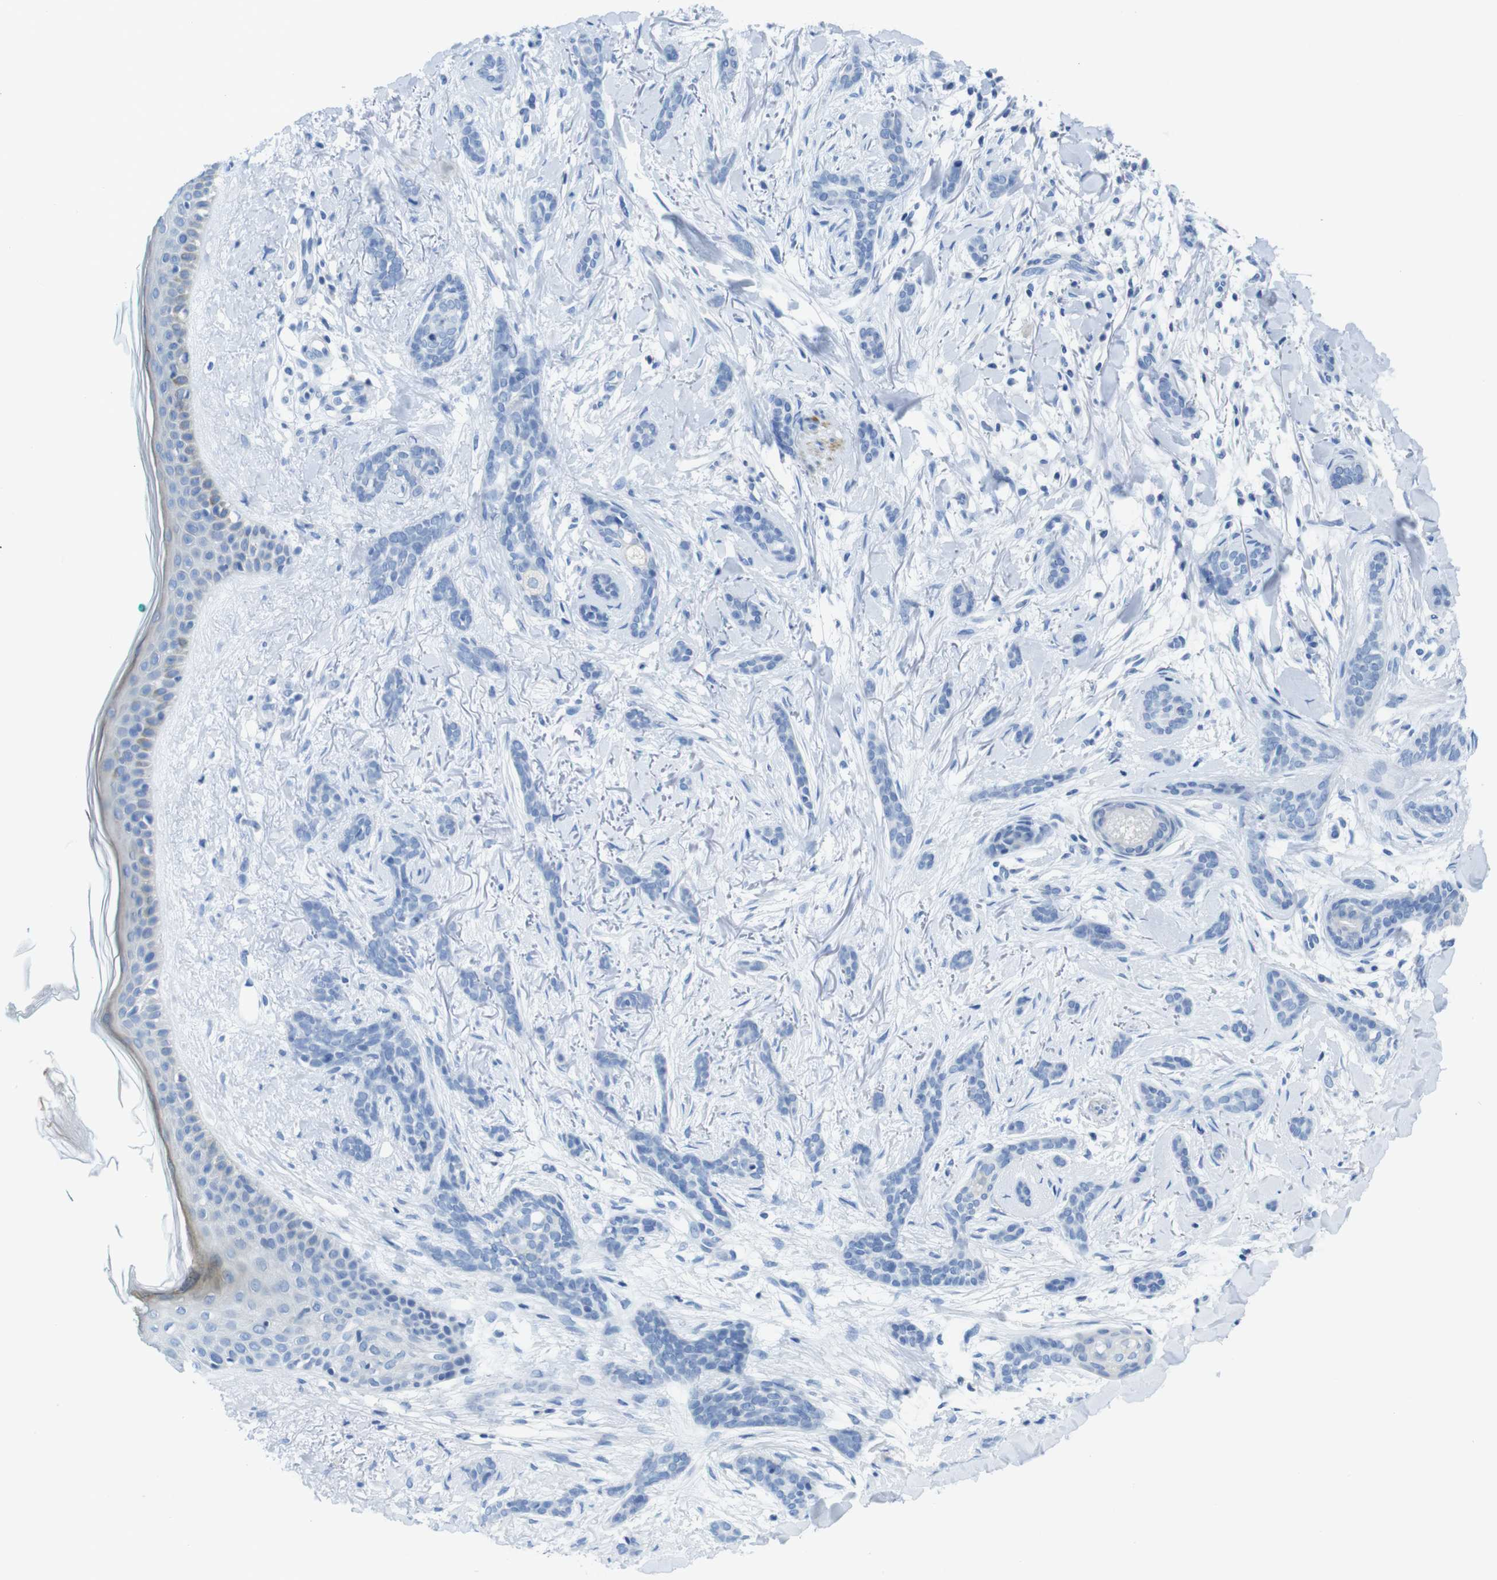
{"staining": {"intensity": "negative", "quantity": "none", "location": "none"}, "tissue": "skin cancer", "cell_type": "Tumor cells", "image_type": "cancer", "snomed": [{"axis": "morphology", "description": "Basal cell carcinoma"}, {"axis": "morphology", "description": "Adnexal tumor, benign"}, {"axis": "topography", "description": "Skin"}], "caption": "An immunohistochemistry image of skin cancer is shown. There is no staining in tumor cells of skin cancer. (DAB immunohistochemistry (IHC) with hematoxylin counter stain).", "gene": "ASIC5", "patient": {"sex": "female", "age": 42}}